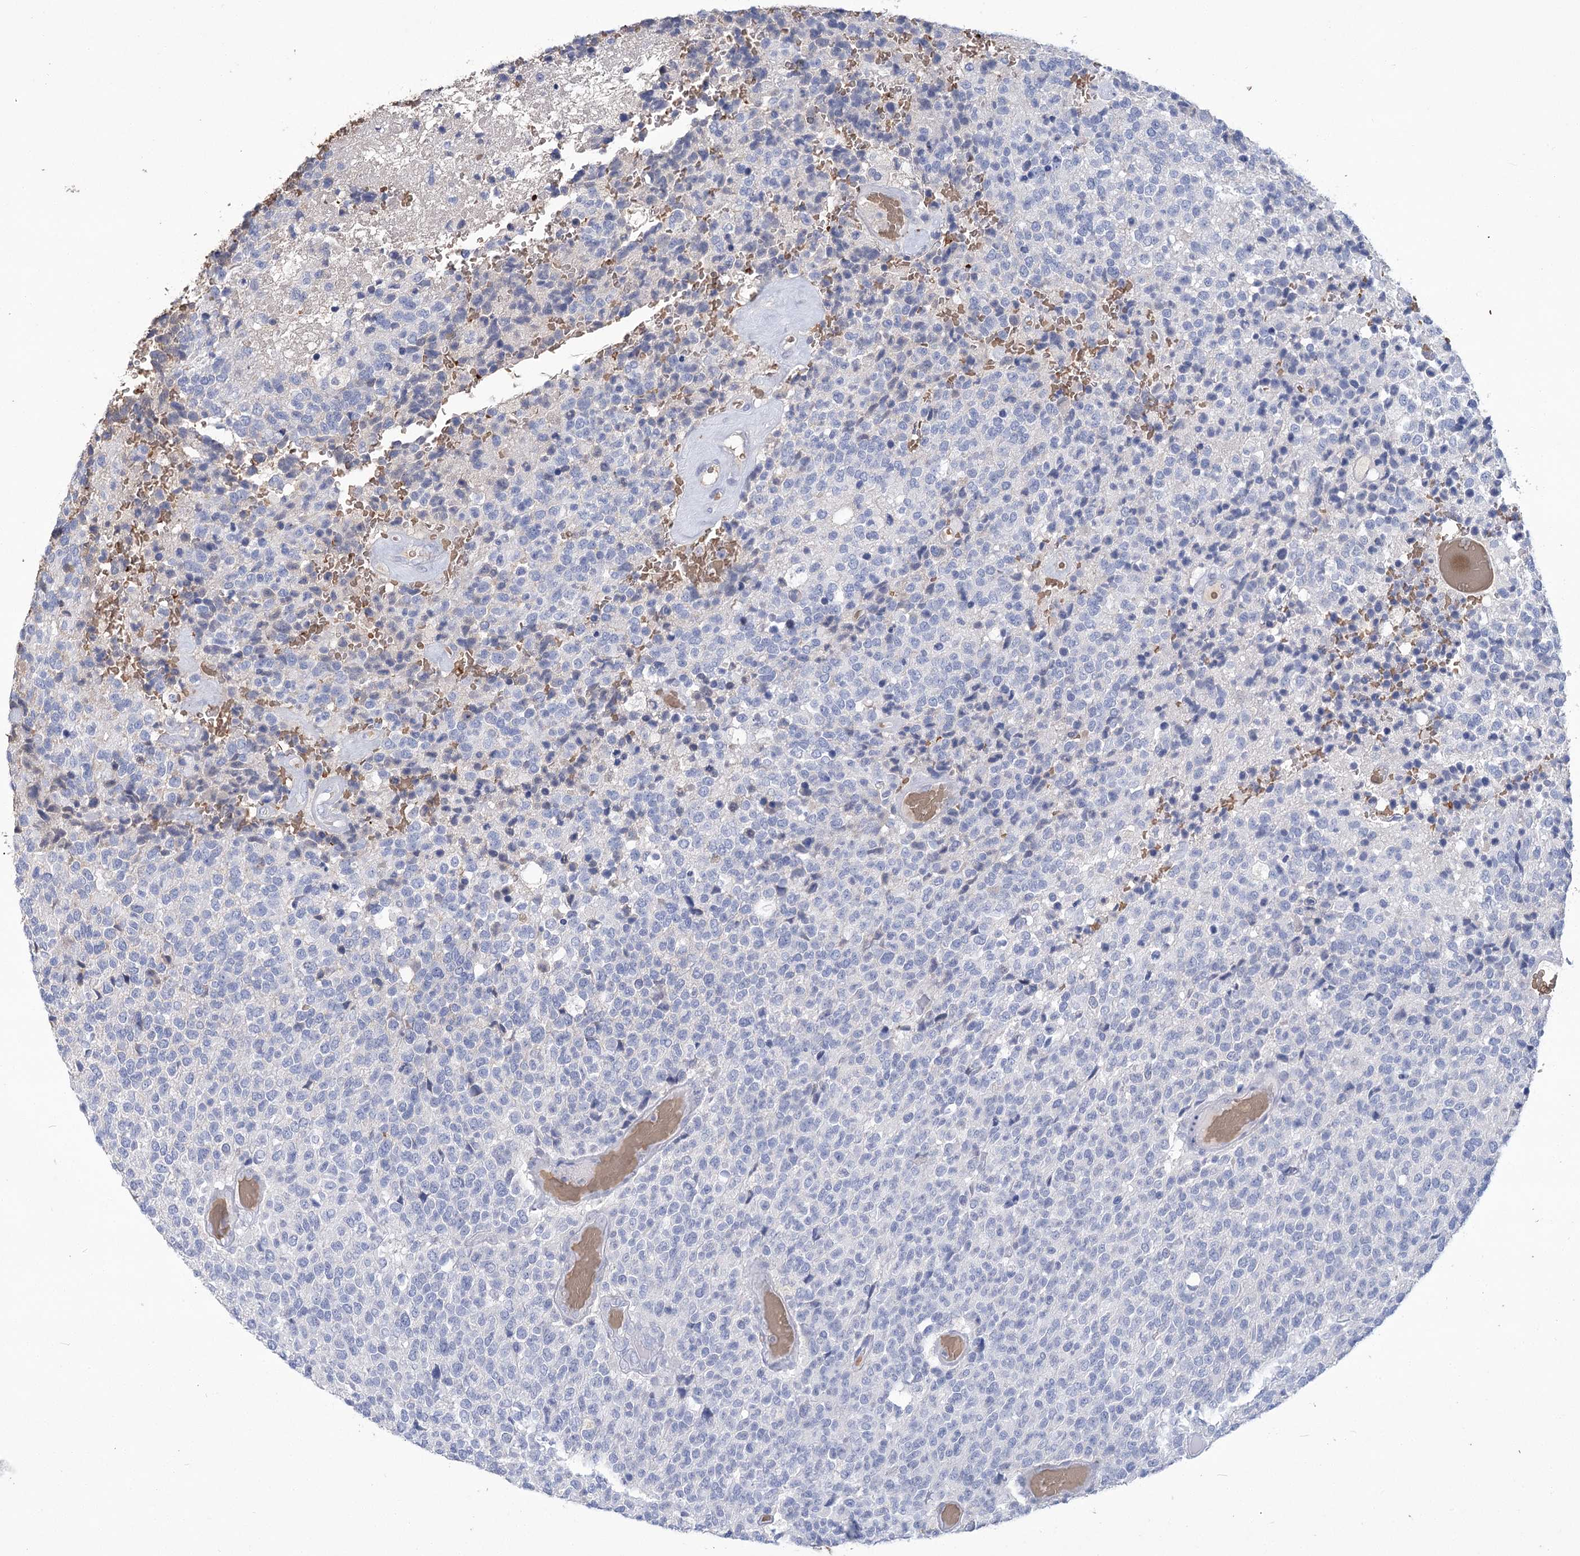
{"staining": {"intensity": "negative", "quantity": "none", "location": "none"}, "tissue": "glioma", "cell_type": "Tumor cells", "image_type": "cancer", "snomed": [{"axis": "morphology", "description": "Glioma, malignant, High grade"}, {"axis": "topography", "description": "pancreas cauda"}], "caption": "The image demonstrates no significant expression in tumor cells of high-grade glioma (malignant). The staining was performed using DAB (3,3'-diaminobenzidine) to visualize the protein expression in brown, while the nuclei were stained in blue with hematoxylin (Magnification: 20x).", "gene": "HBA1", "patient": {"sex": "male", "age": 60}}